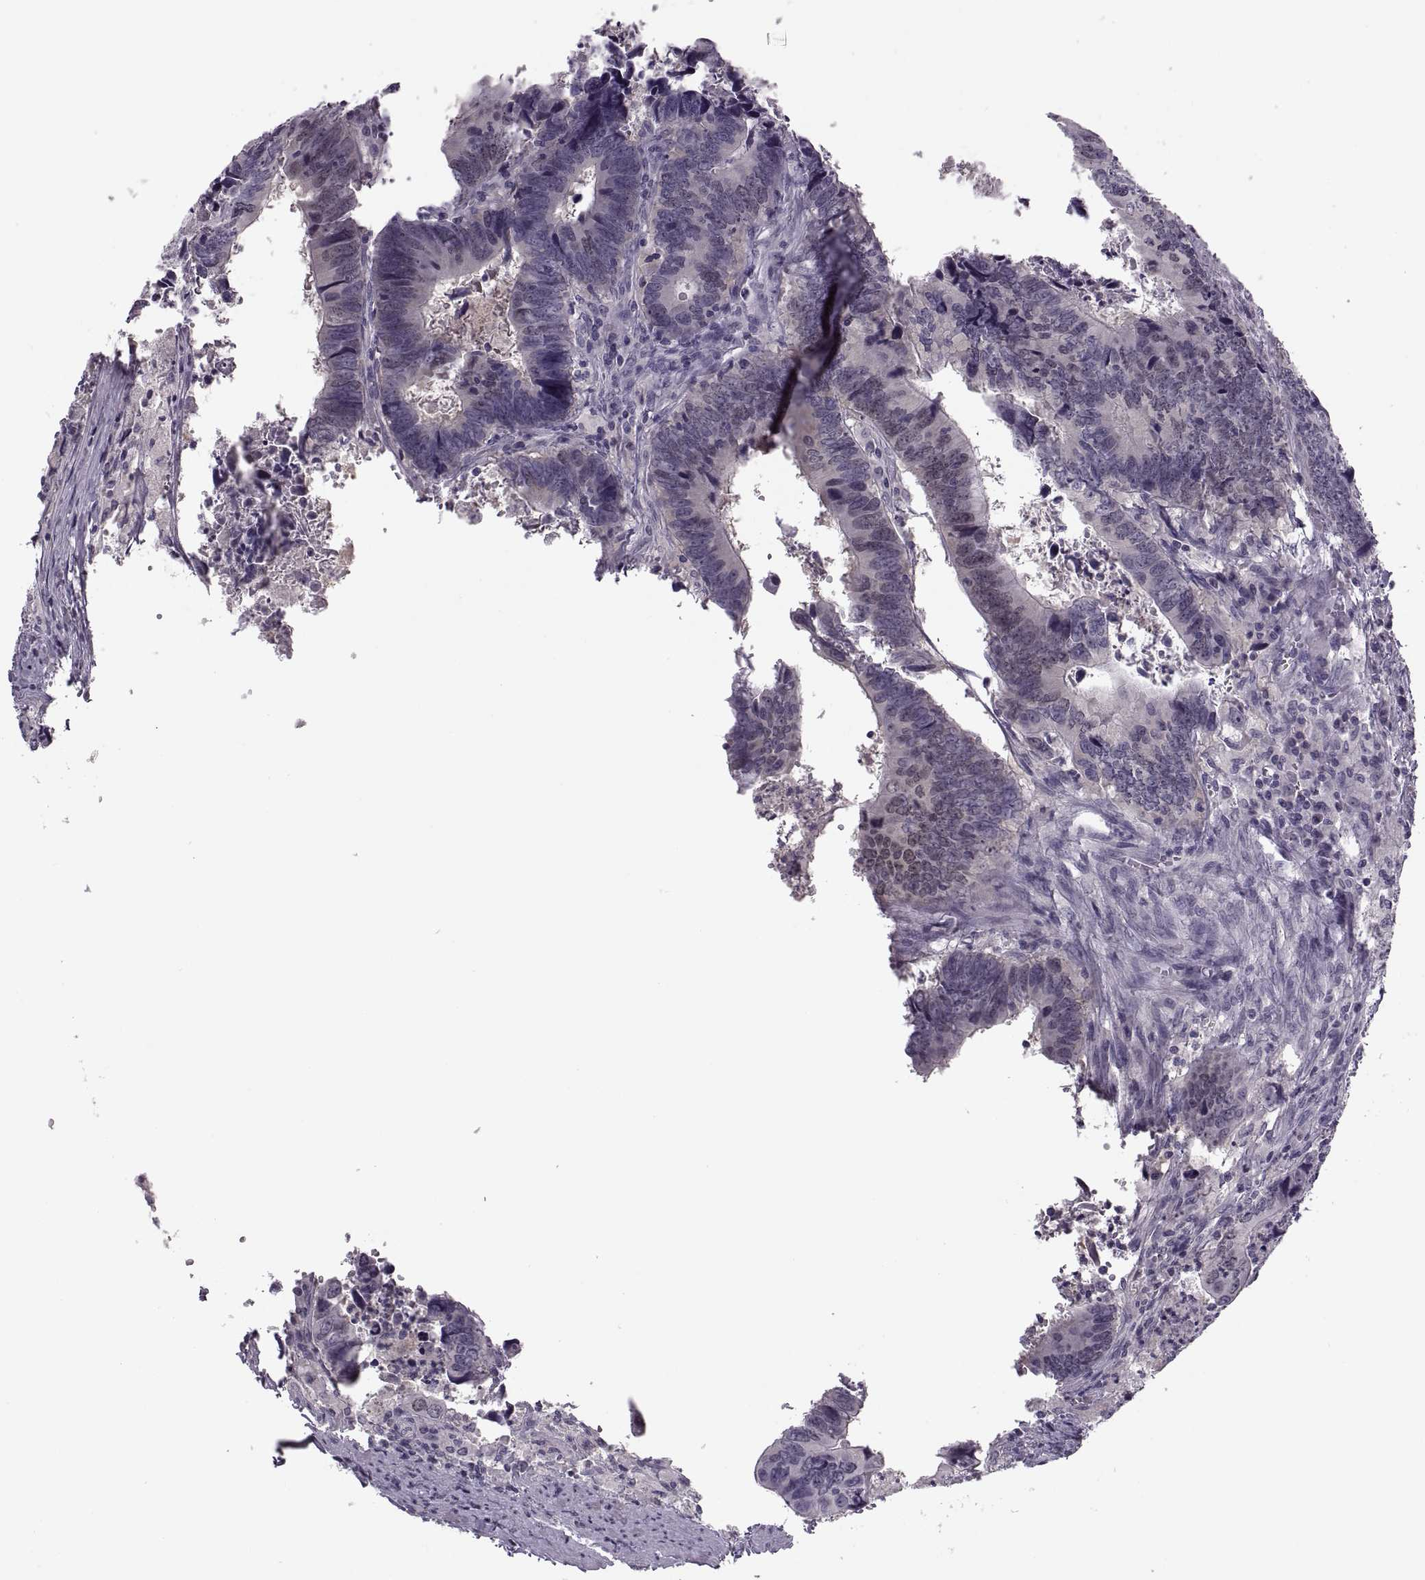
{"staining": {"intensity": "negative", "quantity": "none", "location": "none"}, "tissue": "colorectal cancer", "cell_type": "Tumor cells", "image_type": "cancer", "snomed": [{"axis": "morphology", "description": "Adenocarcinoma, NOS"}, {"axis": "topography", "description": "Colon"}], "caption": "Colorectal cancer was stained to show a protein in brown. There is no significant expression in tumor cells.", "gene": "CACNA1F", "patient": {"sex": "female", "age": 82}}